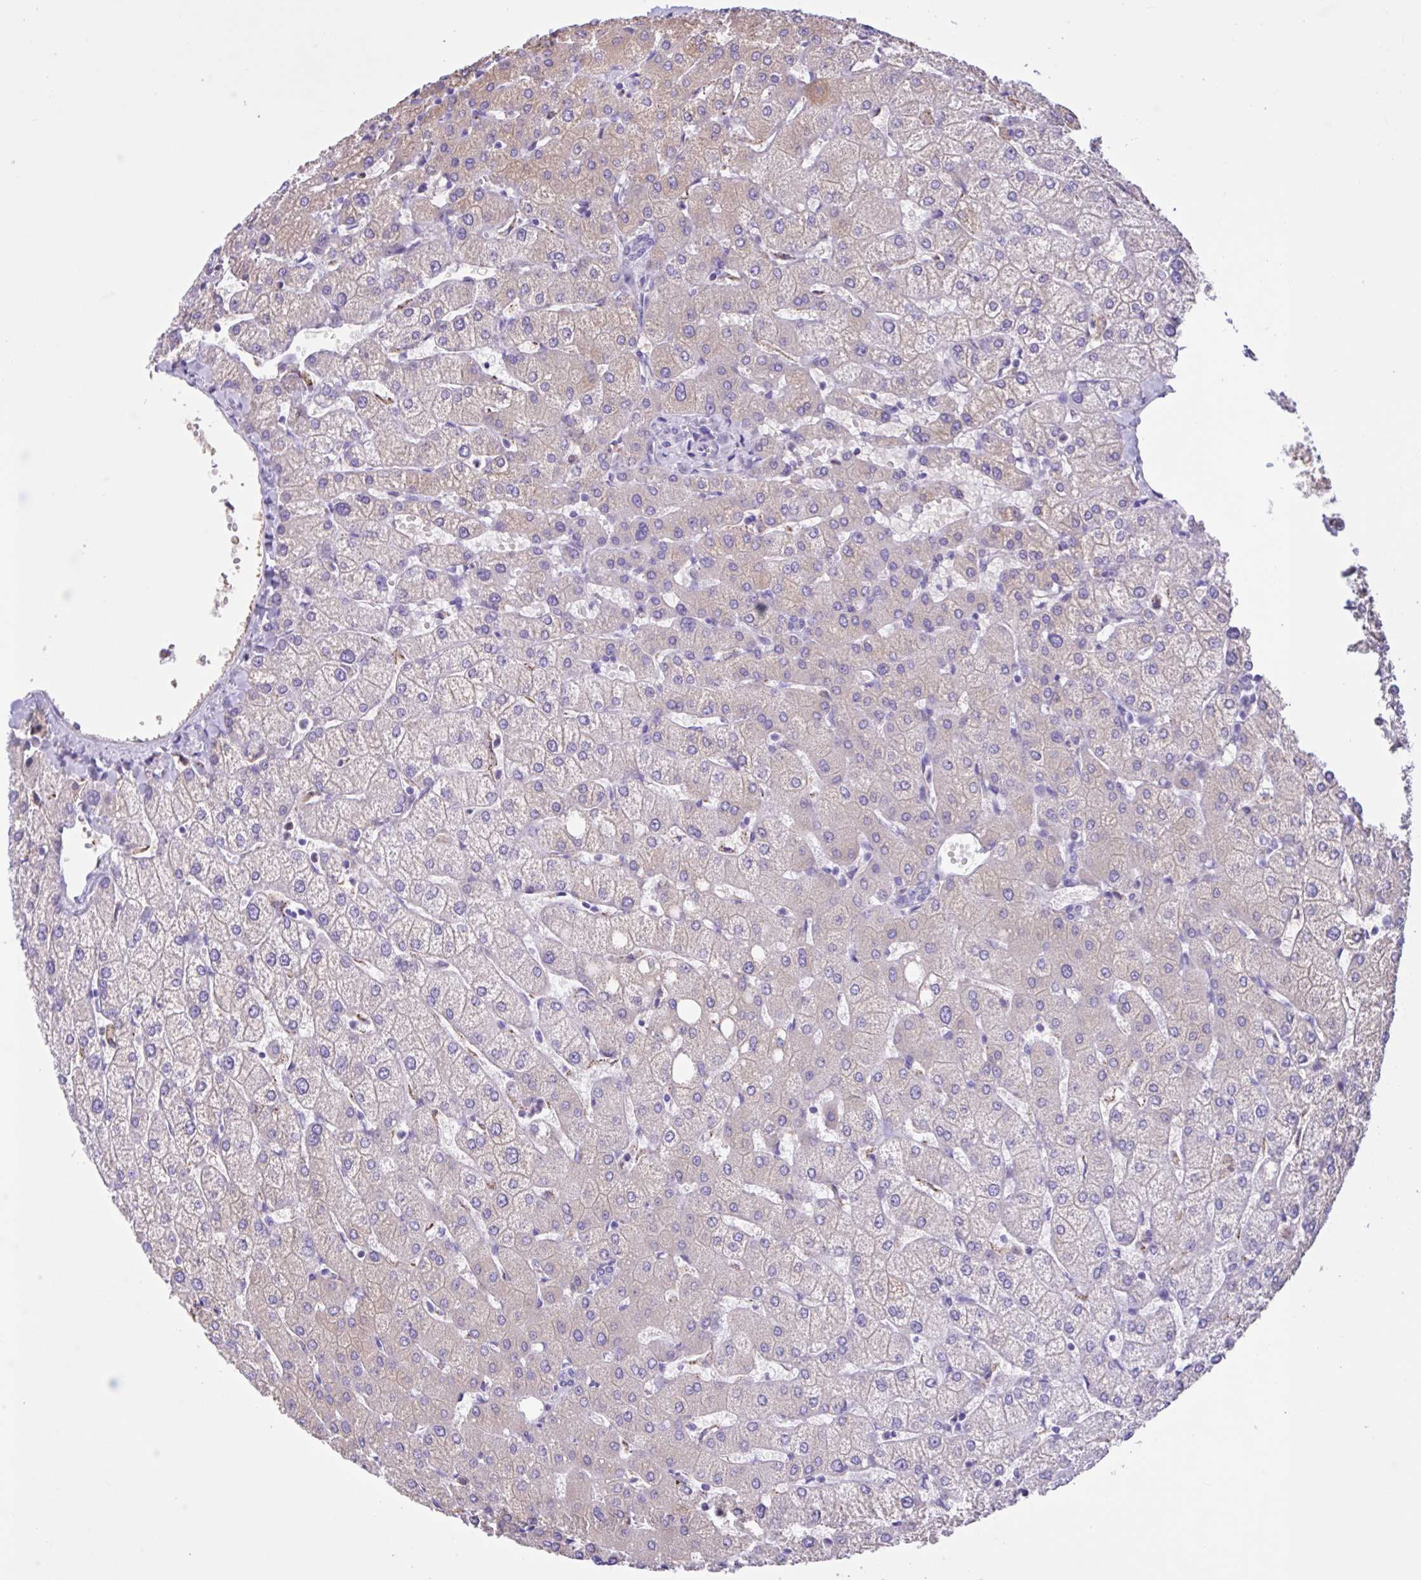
{"staining": {"intensity": "negative", "quantity": "none", "location": "none"}, "tissue": "liver", "cell_type": "Cholangiocytes", "image_type": "normal", "snomed": [{"axis": "morphology", "description": "Normal tissue, NOS"}, {"axis": "topography", "description": "Liver"}], "caption": "High magnification brightfield microscopy of benign liver stained with DAB (3,3'-diaminobenzidine) (brown) and counterstained with hematoxylin (blue): cholangiocytes show no significant staining. Nuclei are stained in blue.", "gene": "LARGE2", "patient": {"sex": "female", "age": 54}}